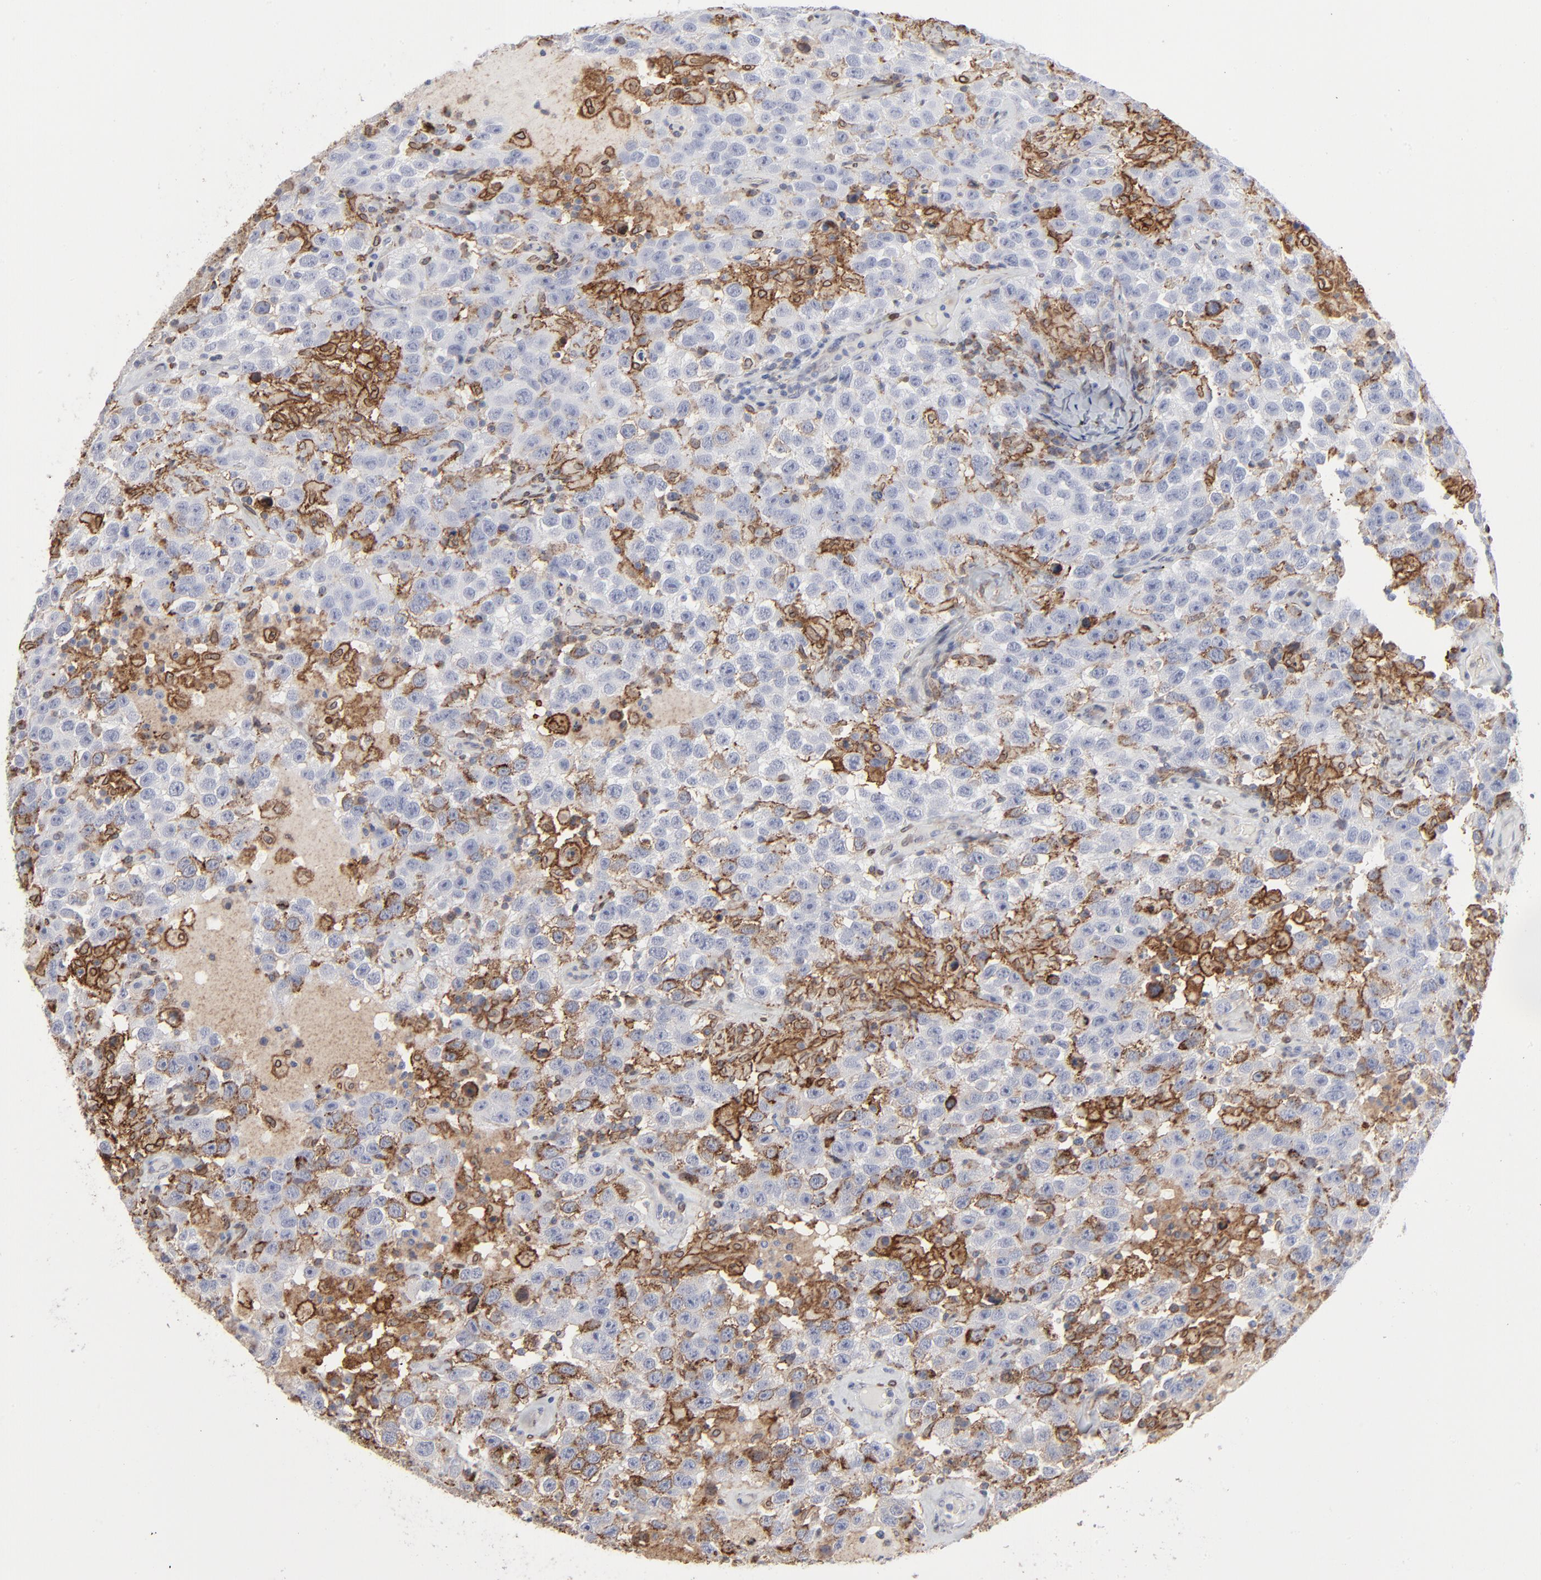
{"staining": {"intensity": "moderate", "quantity": "25%-75%", "location": "cytoplasmic/membranous"}, "tissue": "testis cancer", "cell_type": "Tumor cells", "image_type": "cancer", "snomed": [{"axis": "morphology", "description": "Seminoma, NOS"}, {"axis": "topography", "description": "Testis"}], "caption": "Immunohistochemistry photomicrograph of neoplastic tissue: human testis cancer (seminoma) stained using IHC exhibits medium levels of moderate protein expression localized specifically in the cytoplasmic/membranous of tumor cells, appearing as a cytoplasmic/membranous brown color.", "gene": "ANXA5", "patient": {"sex": "male", "age": 41}}